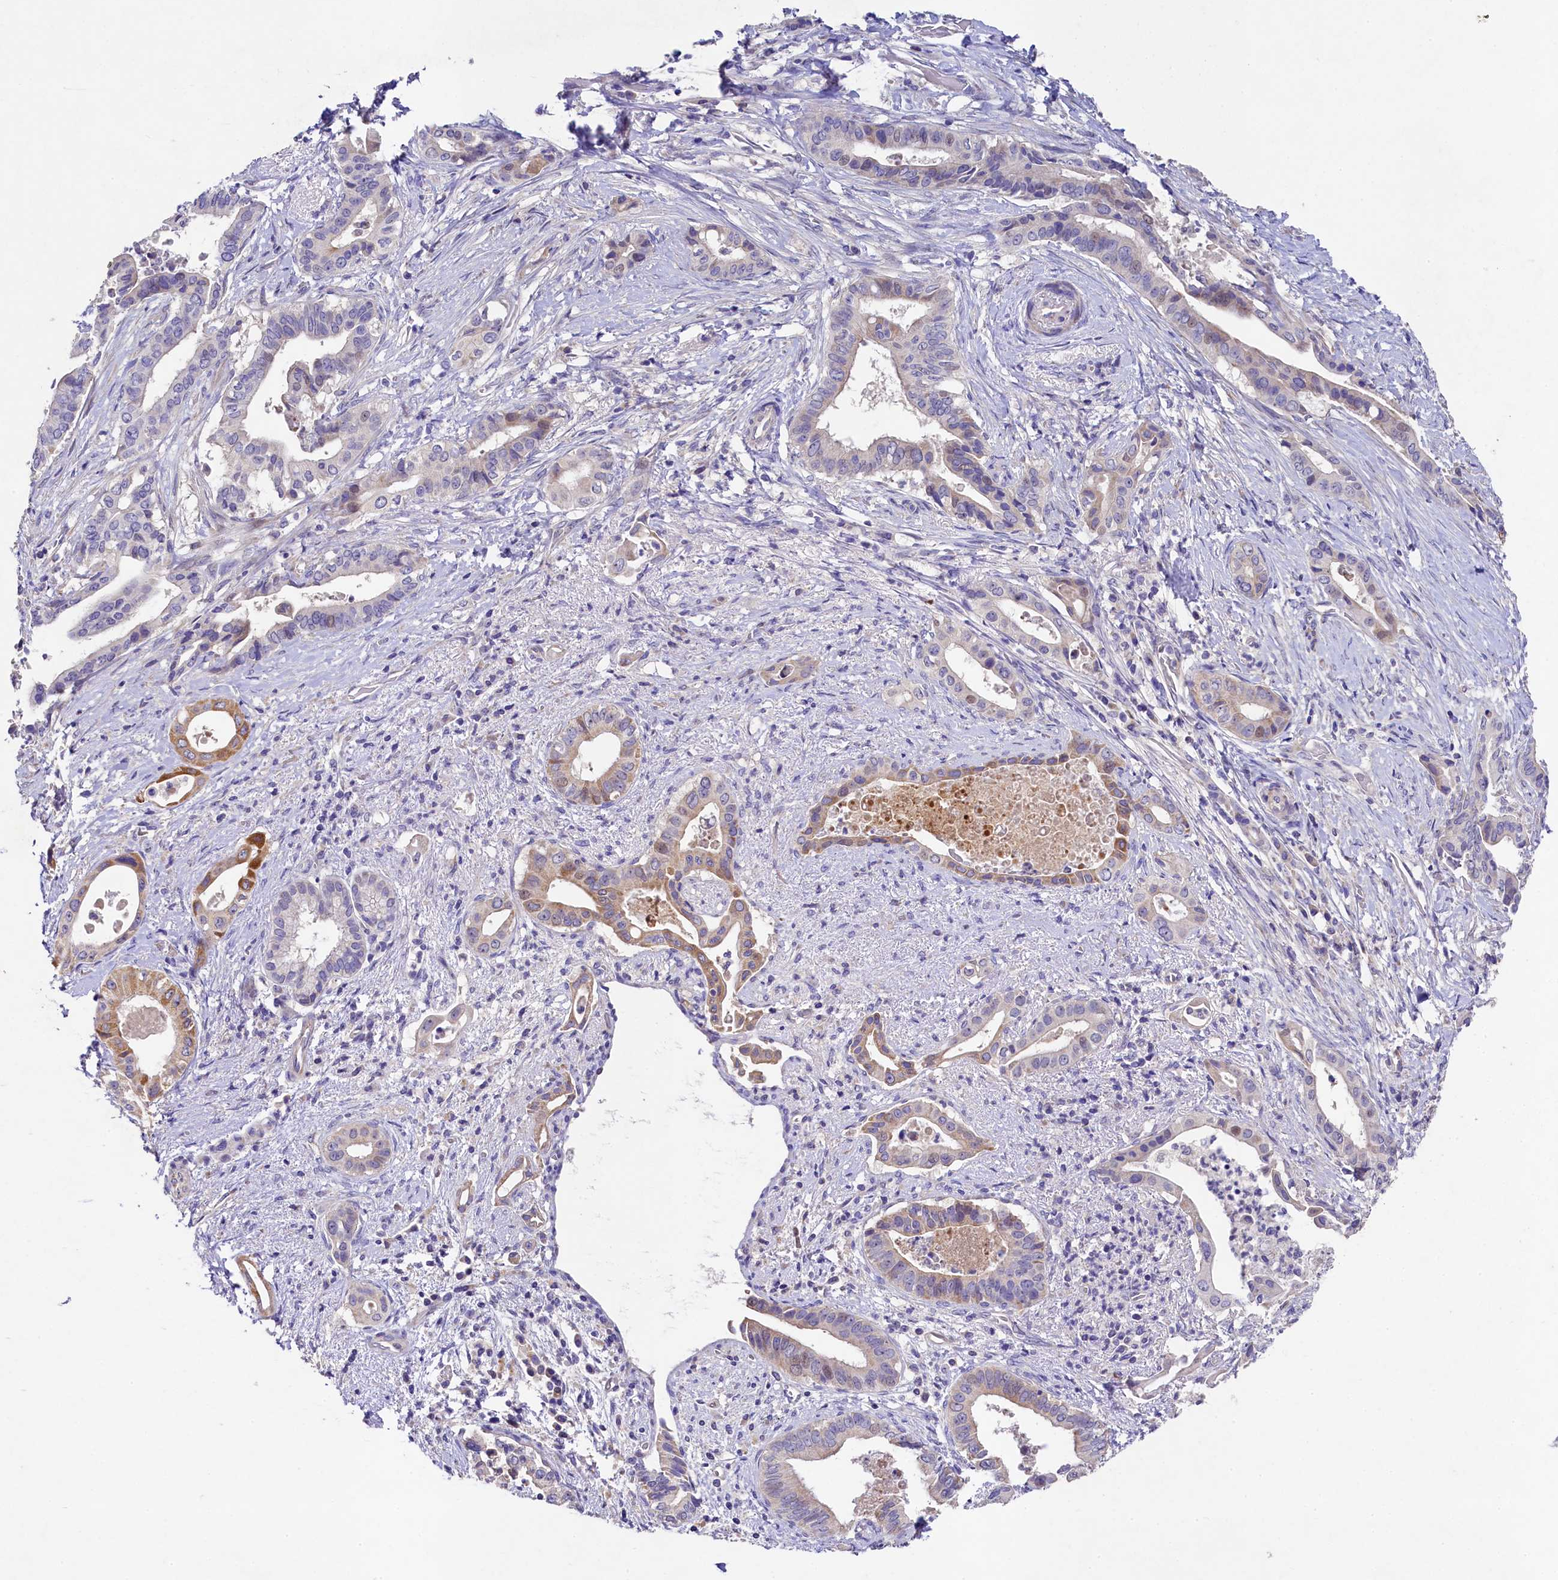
{"staining": {"intensity": "moderate", "quantity": "<25%", "location": "cytoplasmic/membranous"}, "tissue": "pancreatic cancer", "cell_type": "Tumor cells", "image_type": "cancer", "snomed": [{"axis": "morphology", "description": "Adenocarcinoma, NOS"}, {"axis": "topography", "description": "Pancreas"}], "caption": "Immunohistochemistry (IHC) (DAB) staining of human pancreatic cancer (adenocarcinoma) demonstrates moderate cytoplasmic/membranous protein positivity in about <25% of tumor cells.", "gene": "FXYD6", "patient": {"sex": "female", "age": 77}}